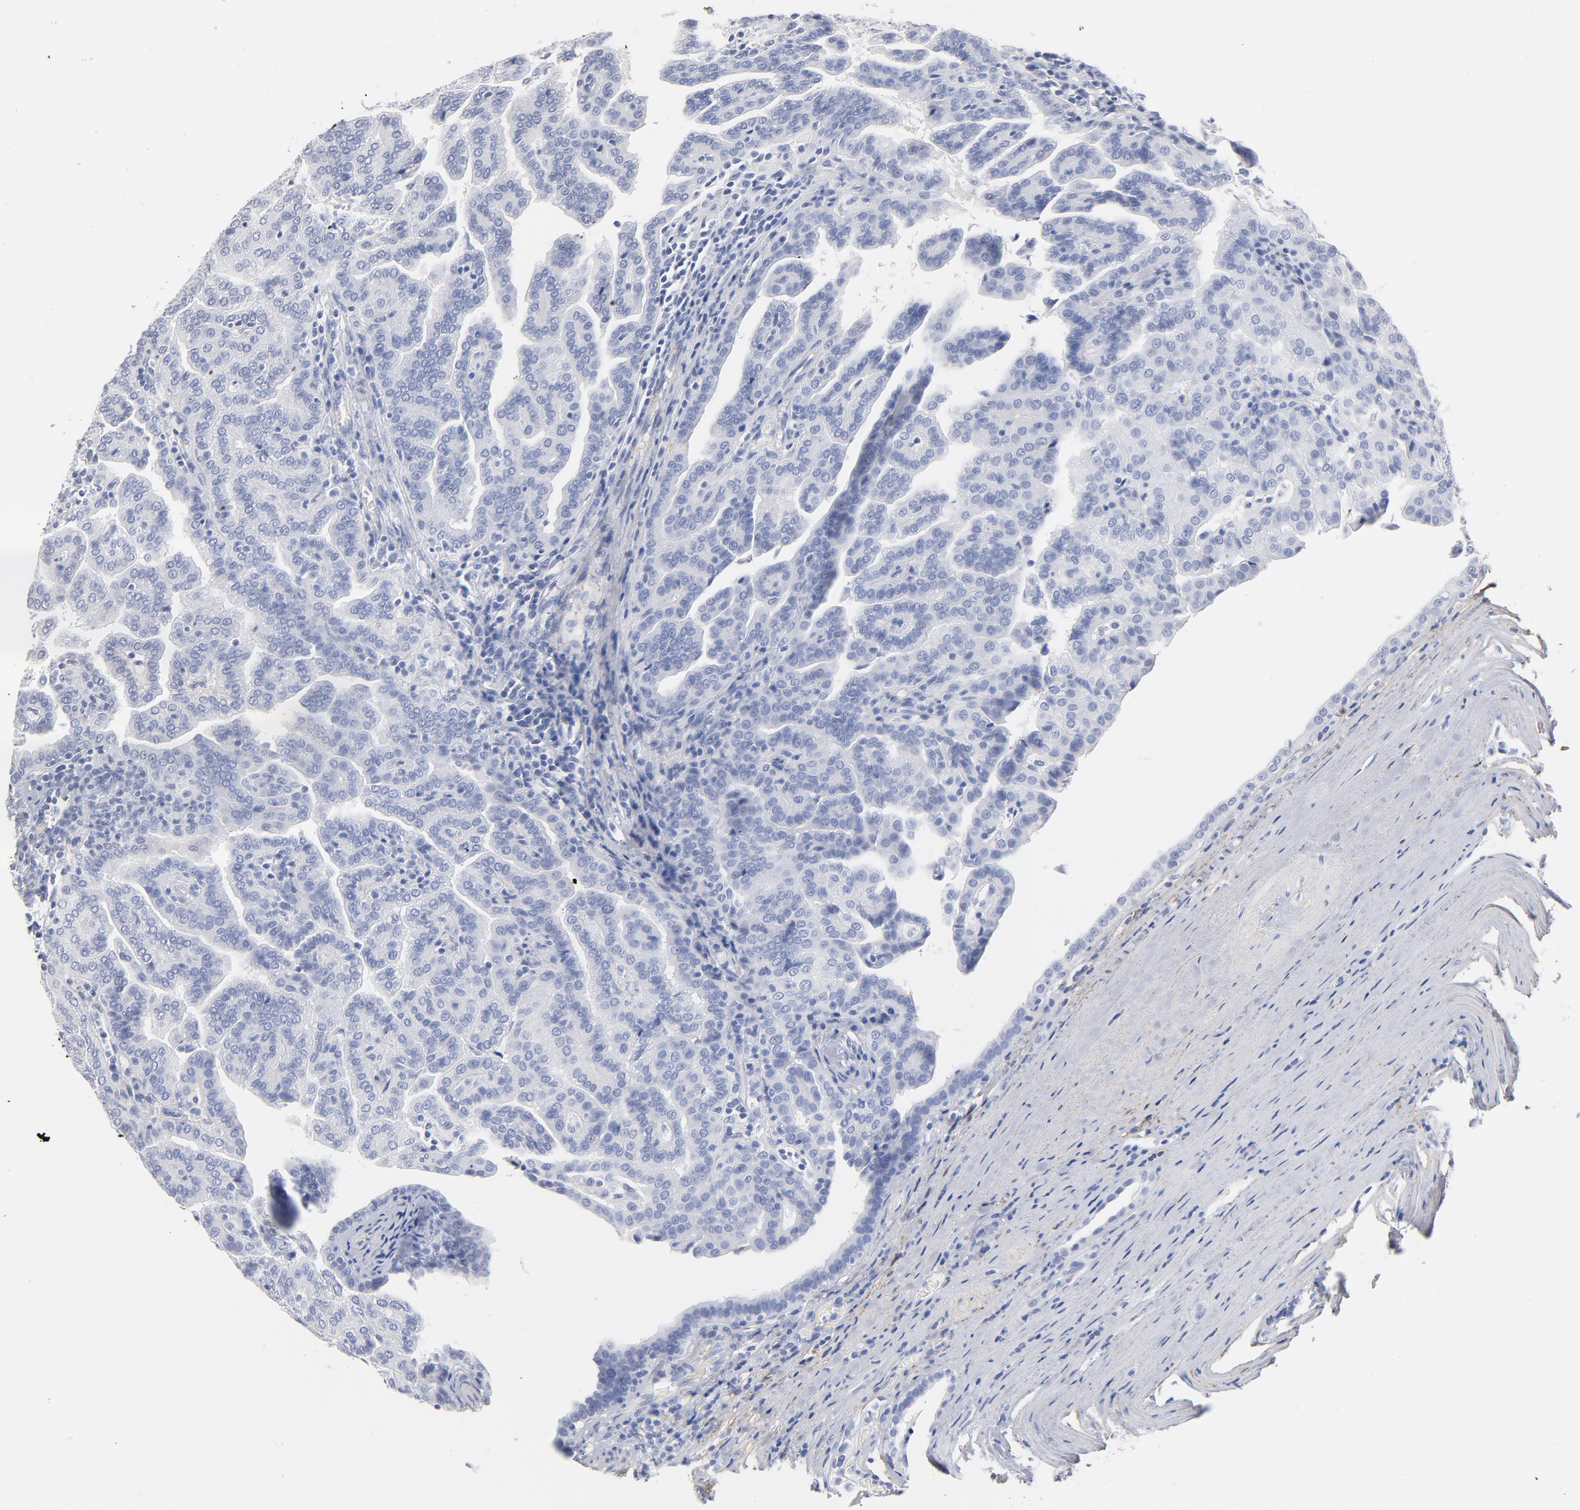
{"staining": {"intensity": "negative", "quantity": "none", "location": "none"}, "tissue": "renal cancer", "cell_type": "Tumor cells", "image_type": "cancer", "snomed": [{"axis": "morphology", "description": "Adenocarcinoma, NOS"}, {"axis": "topography", "description": "Kidney"}], "caption": "This is an immunohistochemistry (IHC) photomicrograph of renal adenocarcinoma. There is no positivity in tumor cells.", "gene": "AGTR1", "patient": {"sex": "male", "age": 61}}